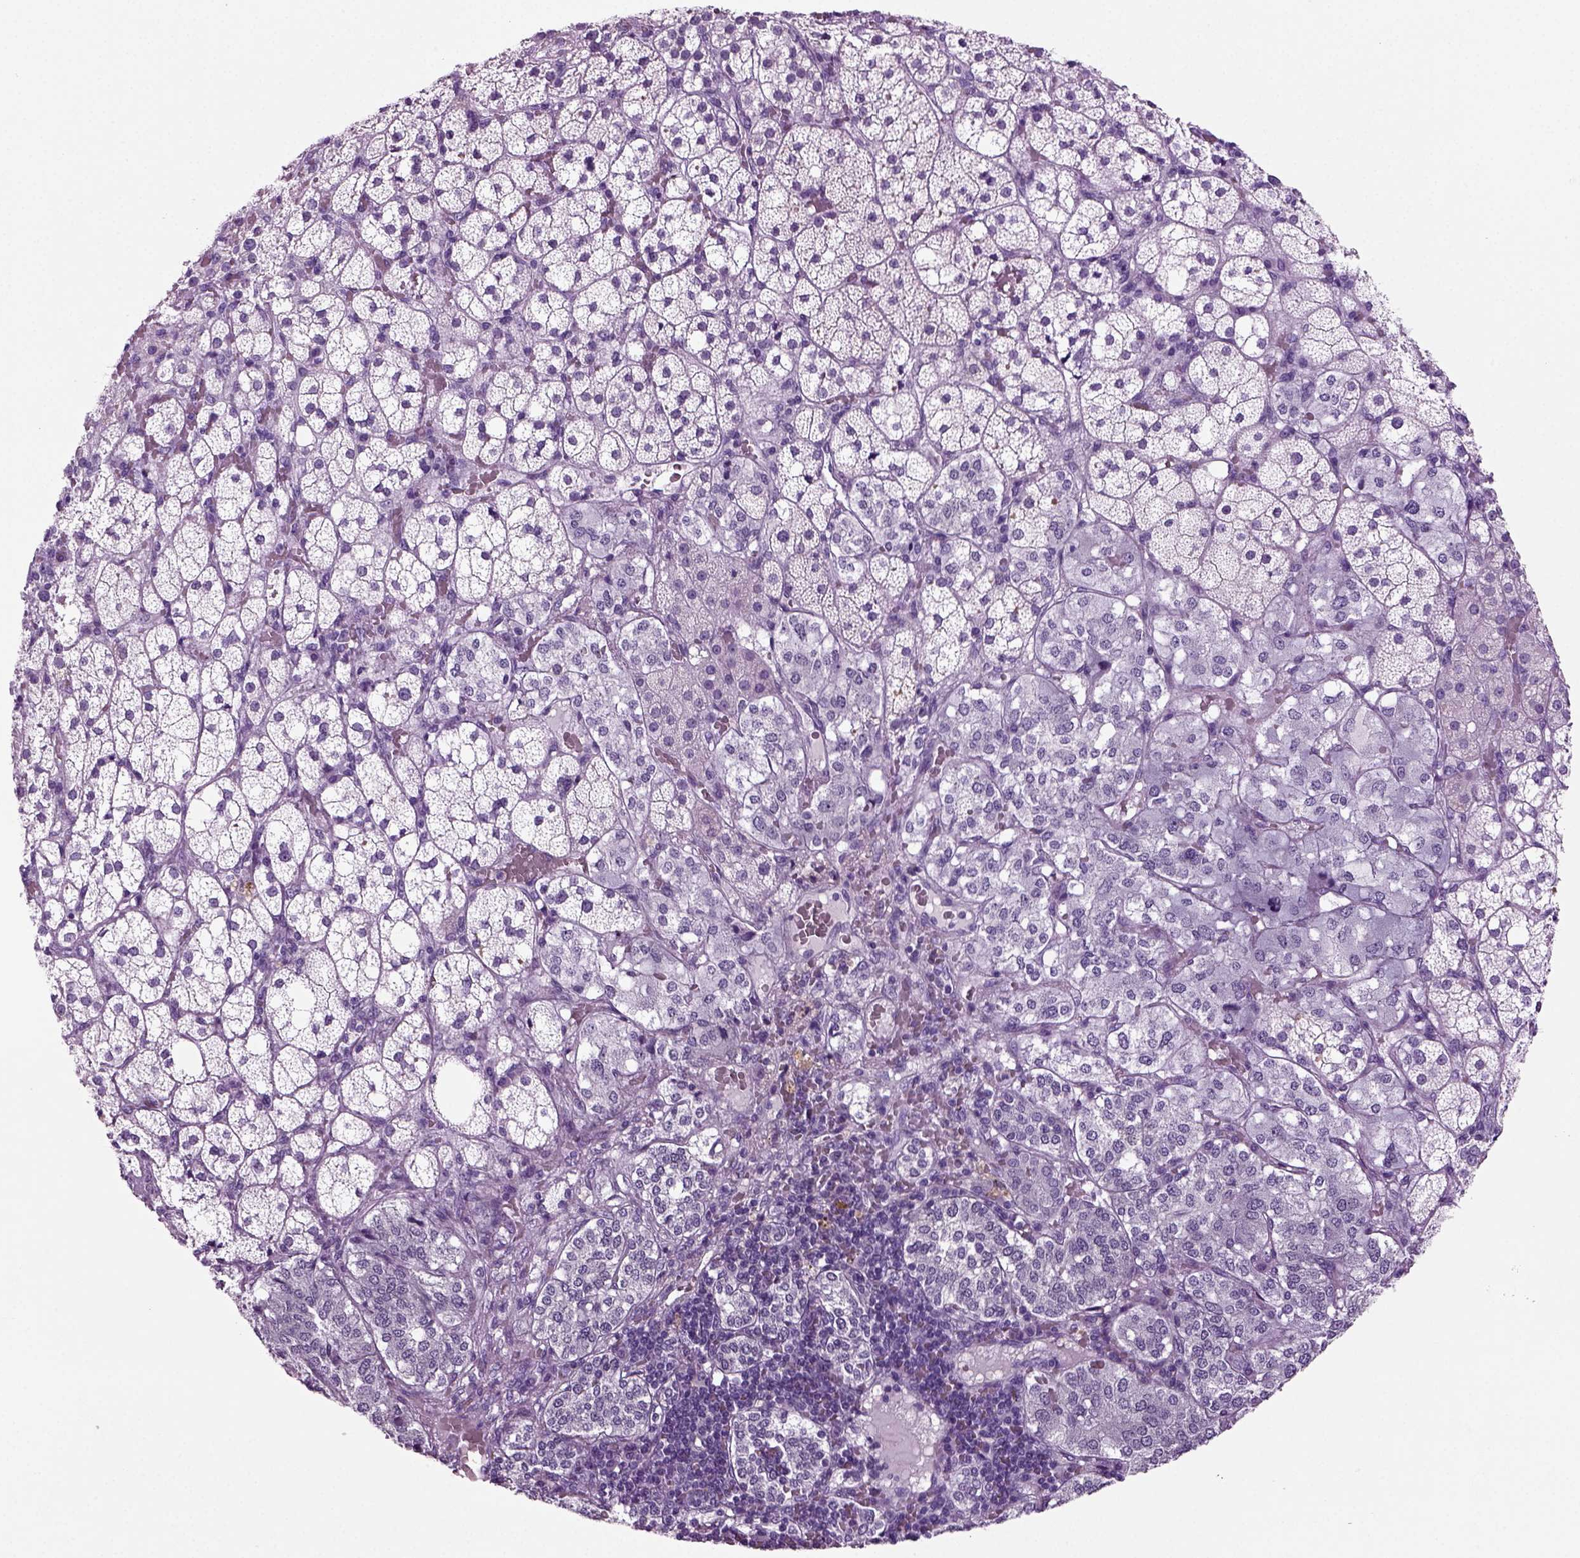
{"staining": {"intensity": "negative", "quantity": "none", "location": "none"}, "tissue": "adrenal gland", "cell_type": "Glandular cells", "image_type": "normal", "snomed": [{"axis": "morphology", "description": "Normal tissue, NOS"}, {"axis": "topography", "description": "Adrenal gland"}], "caption": "DAB (3,3'-diaminobenzidine) immunohistochemical staining of benign human adrenal gland reveals no significant expression in glandular cells. The staining is performed using DAB brown chromogen with nuclei counter-stained in using hematoxylin.", "gene": "CD109", "patient": {"sex": "male", "age": 53}}